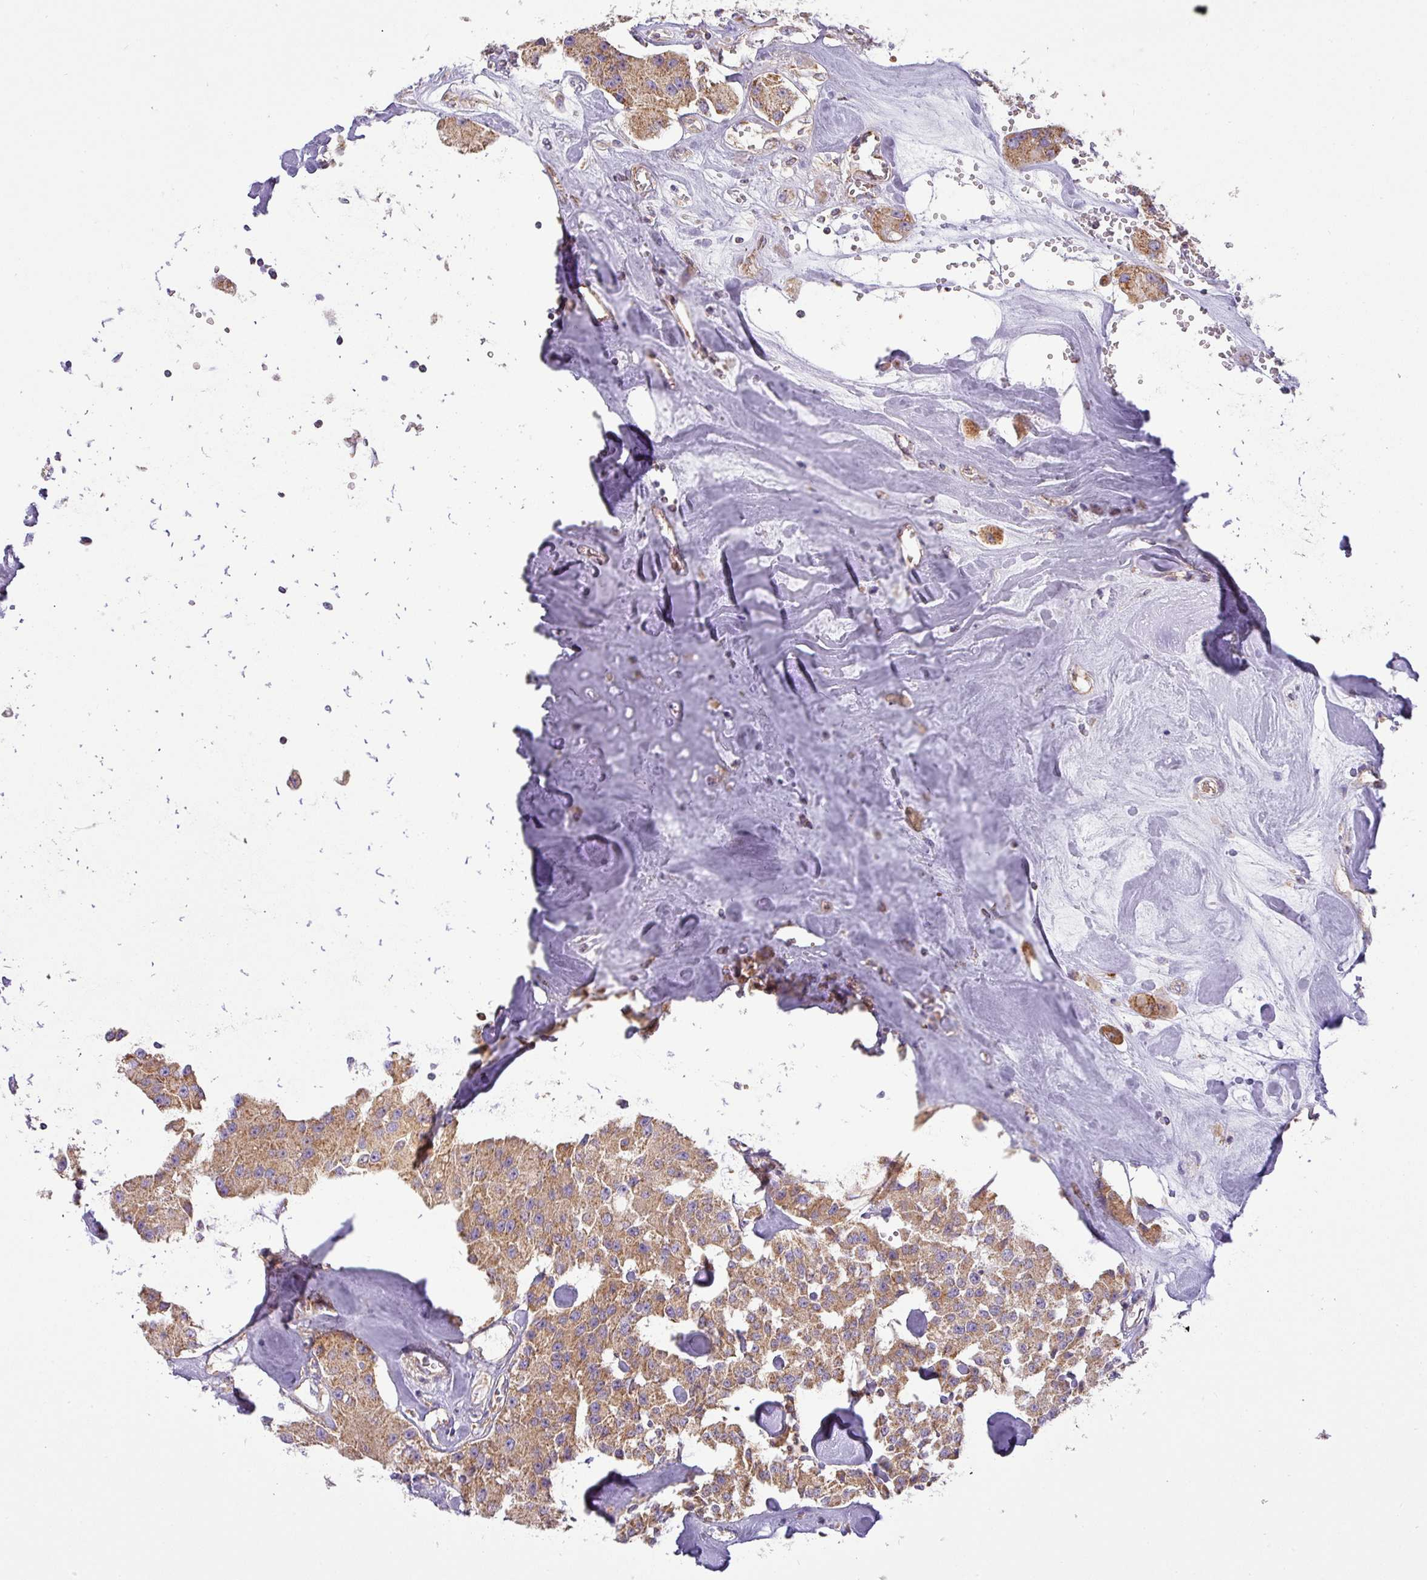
{"staining": {"intensity": "moderate", "quantity": ">75%", "location": "cytoplasmic/membranous"}, "tissue": "carcinoid", "cell_type": "Tumor cells", "image_type": "cancer", "snomed": [{"axis": "morphology", "description": "Carcinoid, malignant, NOS"}, {"axis": "topography", "description": "Pancreas"}], "caption": "A brown stain highlights moderate cytoplasmic/membranous positivity of a protein in malignant carcinoid tumor cells. The protein is stained brown, and the nuclei are stained in blue (DAB IHC with brightfield microscopy, high magnification).", "gene": "ZNF211", "patient": {"sex": "male", "age": 41}}